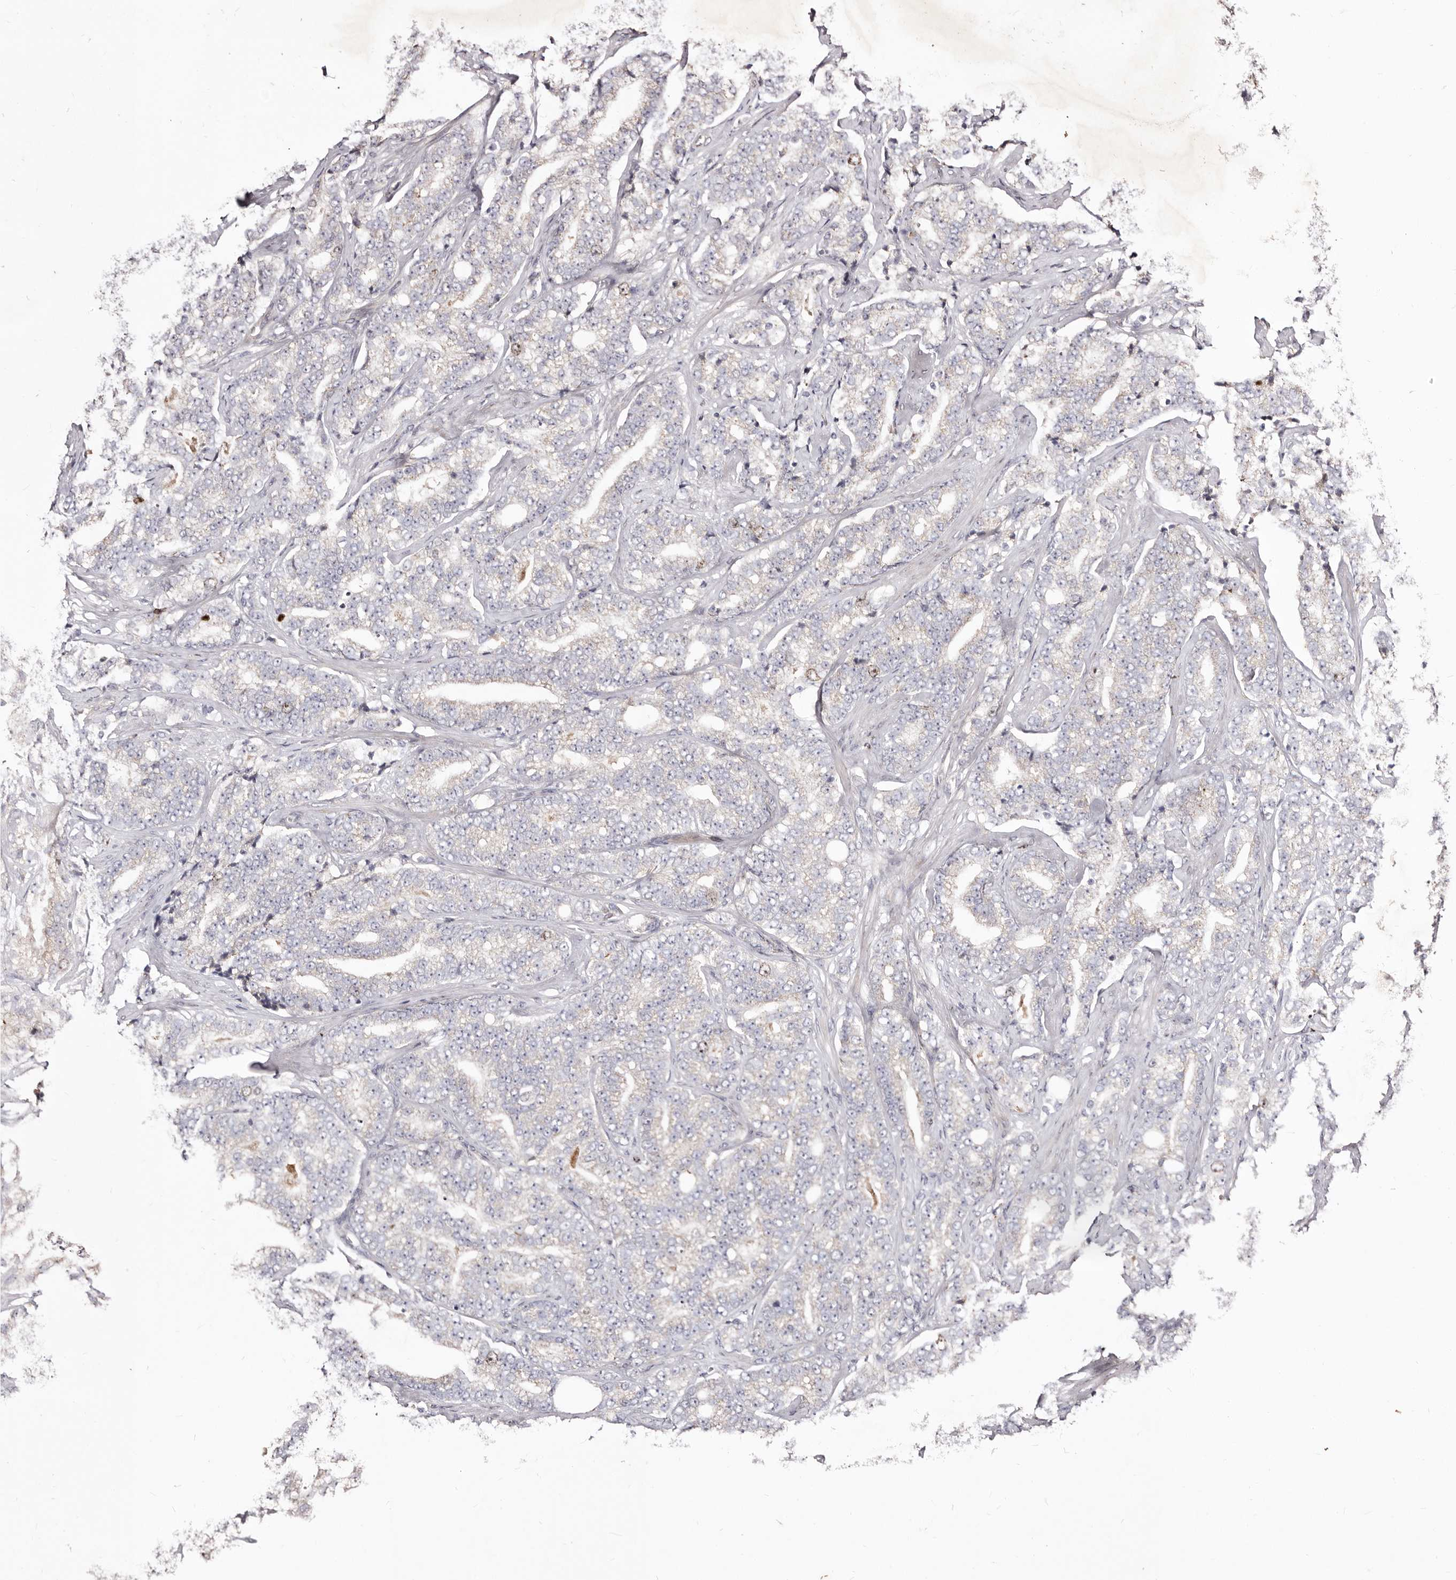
{"staining": {"intensity": "negative", "quantity": "none", "location": "none"}, "tissue": "prostate cancer", "cell_type": "Tumor cells", "image_type": "cancer", "snomed": [{"axis": "morphology", "description": "Adenocarcinoma, High grade"}, {"axis": "topography", "description": "Prostate and seminal vesicle, NOS"}], "caption": "Tumor cells are negative for brown protein staining in adenocarcinoma (high-grade) (prostate).", "gene": "CDCA8", "patient": {"sex": "male", "age": 67}}